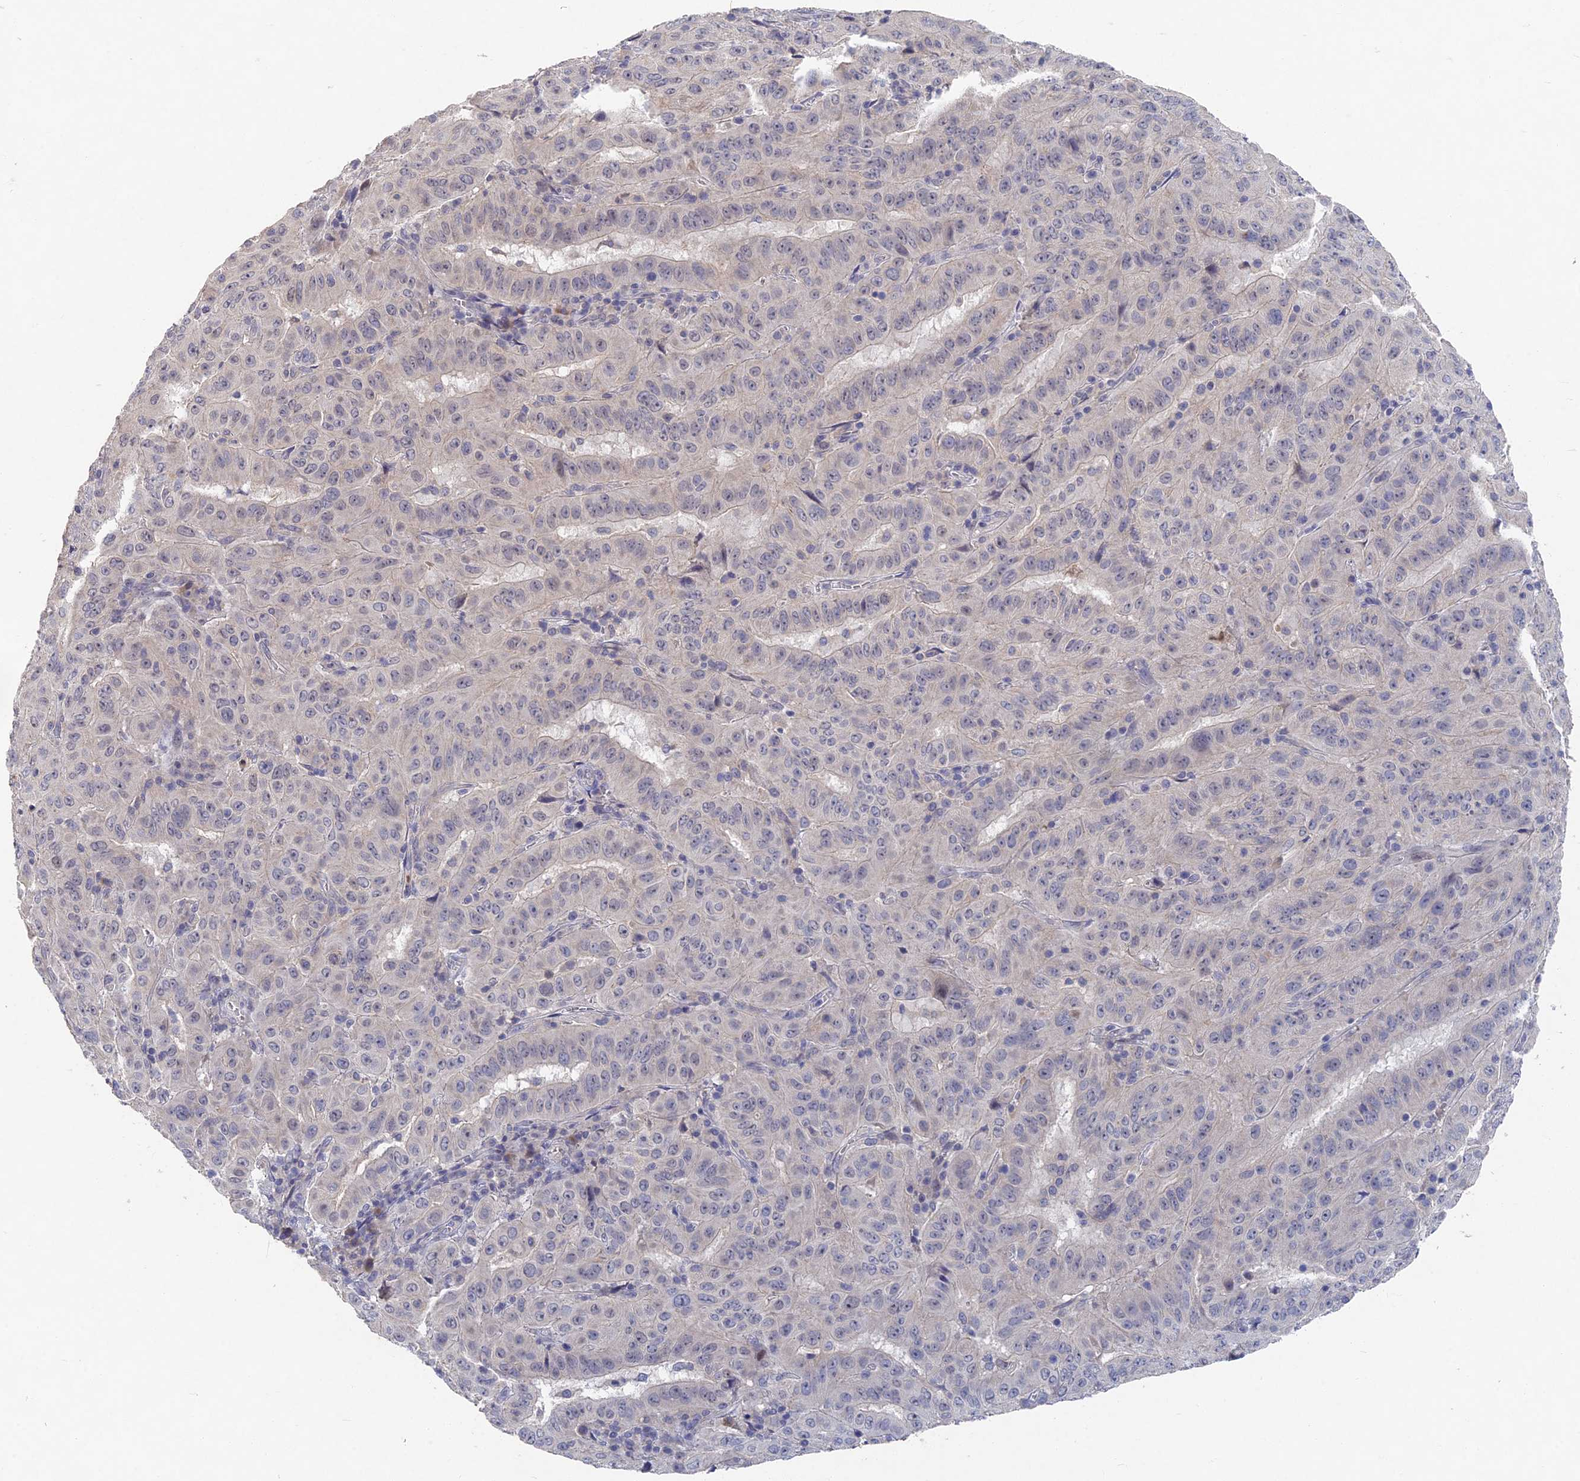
{"staining": {"intensity": "negative", "quantity": "none", "location": "none"}, "tissue": "pancreatic cancer", "cell_type": "Tumor cells", "image_type": "cancer", "snomed": [{"axis": "morphology", "description": "Adenocarcinoma, NOS"}, {"axis": "topography", "description": "Pancreas"}], "caption": "A high-resolution photomicrograph shows immunohistochemistry staining of pancreatic cancer, which reveals no significant expression in tumor cells. (Stains: DAB immunohistochemistry with hematoxylin counter stain, Microscopy: brightfield microscopy at high magnification).", "gene": "GNA15", "patient": {"sex": "male", "age": 63}}